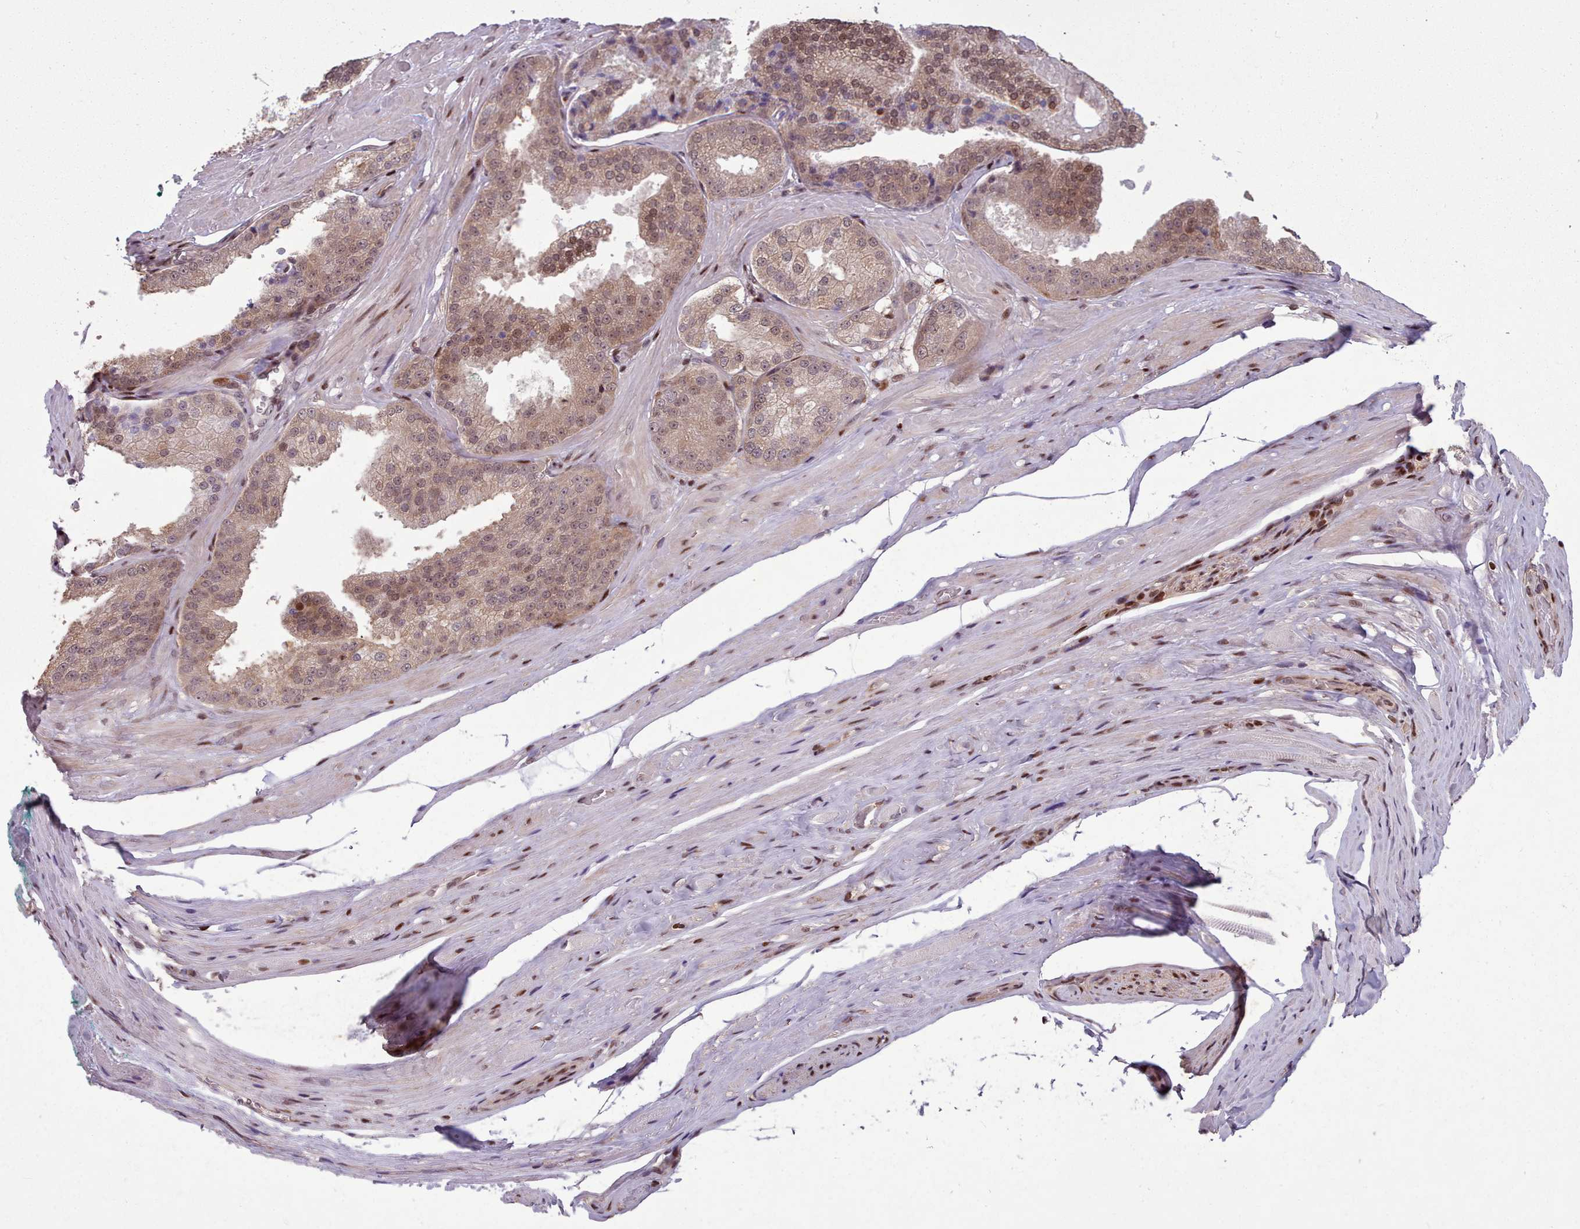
{"staining": {"intensity": "moderate", "quantity": ">75%", "location": "cytoplasmic/membranous,nuclear"}, "tissue": "prostate cancer", "cell_type": "Tumor cells", "image_type": "cancer", "snomed": [{"axis": "morphology", "description": "Adenocarcinoma, High grade"}, {"axis": "topography", "description": "Prostate"}], "caption": "Human prostate cancer stained for a protein (brown) demonstrates moderate cytoplasmic/membranous and nuclear positive expression in about >75% of tumor cells.", "gene": "ENSA", "patient": {"sex": "male", "age": 61}}